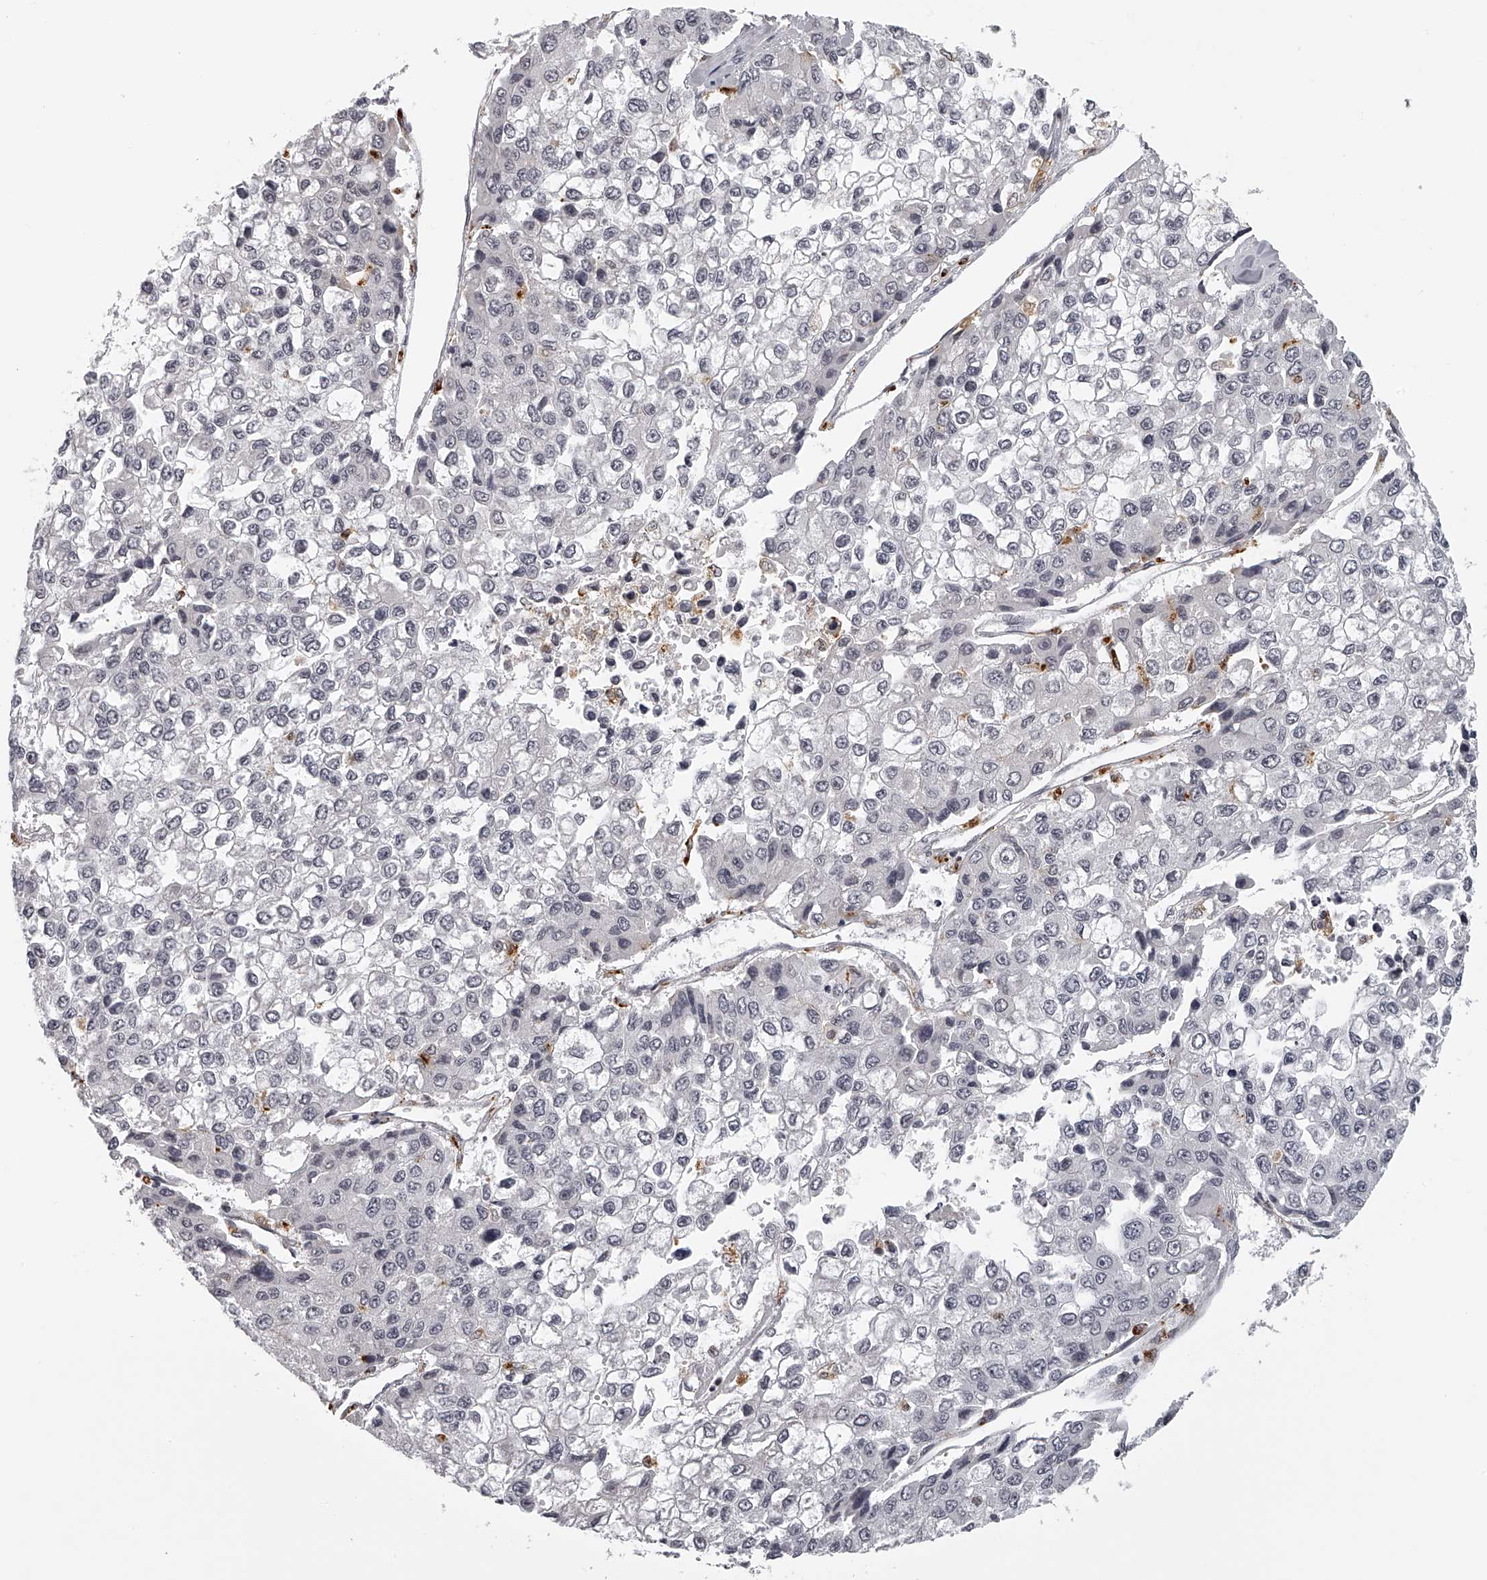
{"staining": {"intensity": "negative", "quantity": "none", "location": "none"}, "tissue": "liver cancer", "cell_type": "Tumor cells", "image_type": "cancer", "snomed": [{"axis": "morphology", "description": "Carcinoma, Hepatocellular, NOS"}, {"axis": "topography", "description": "Liver"}], "caption": "Immunohistochemistry photomicrograph of liver cancer stained for a protein (brown), which demonstrates no expression in tumor cells. (DAB (3,3'-diaminobenzidine) immunohistochemistry, high magnification).", "gene": "RNF220", "patient": {"sex": "female", "age": 66}}